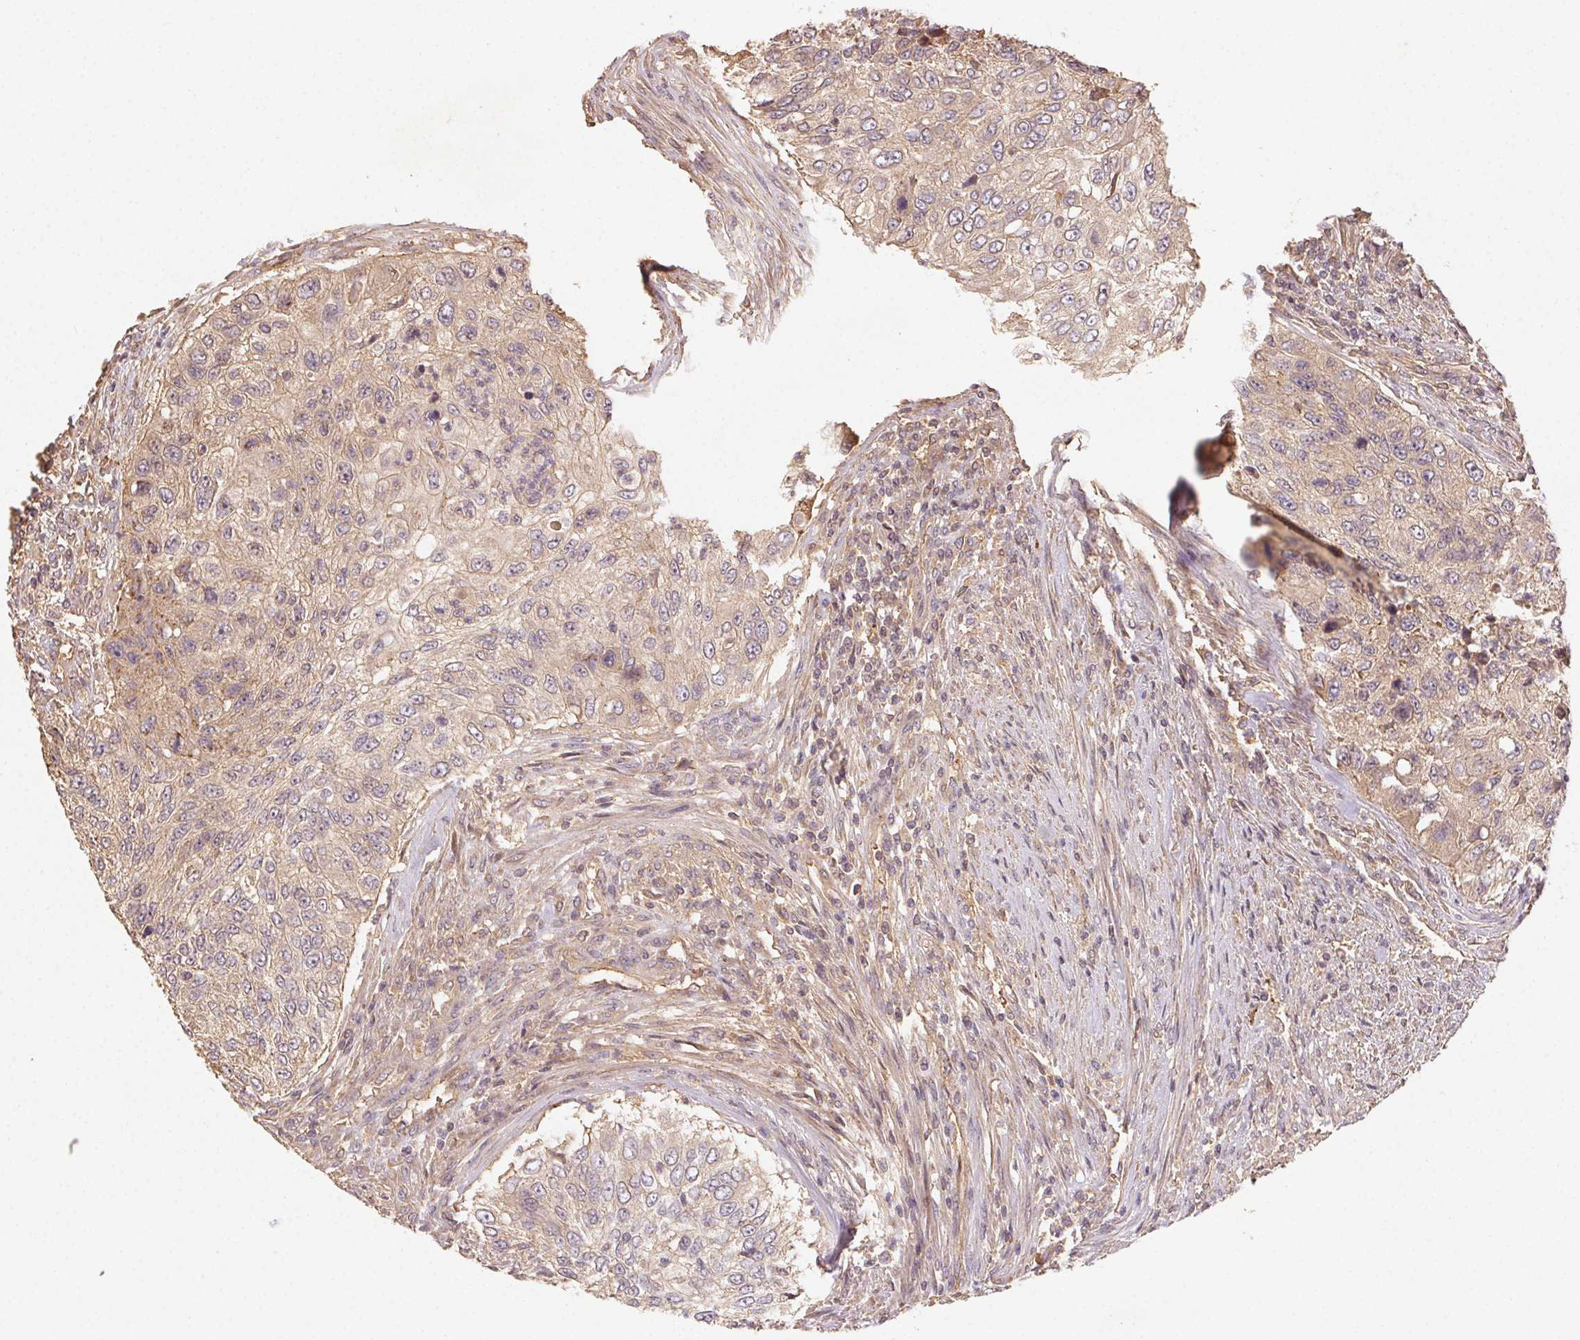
{"staining": {"intensity": "weak", "quantity": "25%-75%", "location": "cytoplasmic/membranous"}, "tissue": "urothelial cancer", "cell_type": "Tumor cells", "image_type": "cancer", "snomed": [{"axis": "morphology", "description": "Urothelial carcinoma, High grade"}, {"axis": "topography", "description": "Urinary bladder"}], "caption": "Protein staining of high-grade urothelial carcinoma tissue shows weak cytoplasmic/membranous staining in about 25%-75% of tumor cells. (Stains: DAB in brown, nuclei in blue, Microscopy: brightfield microscopy at high magnification).", "gene": "RALA", "patient": {"sex": "female", "age": 60}}